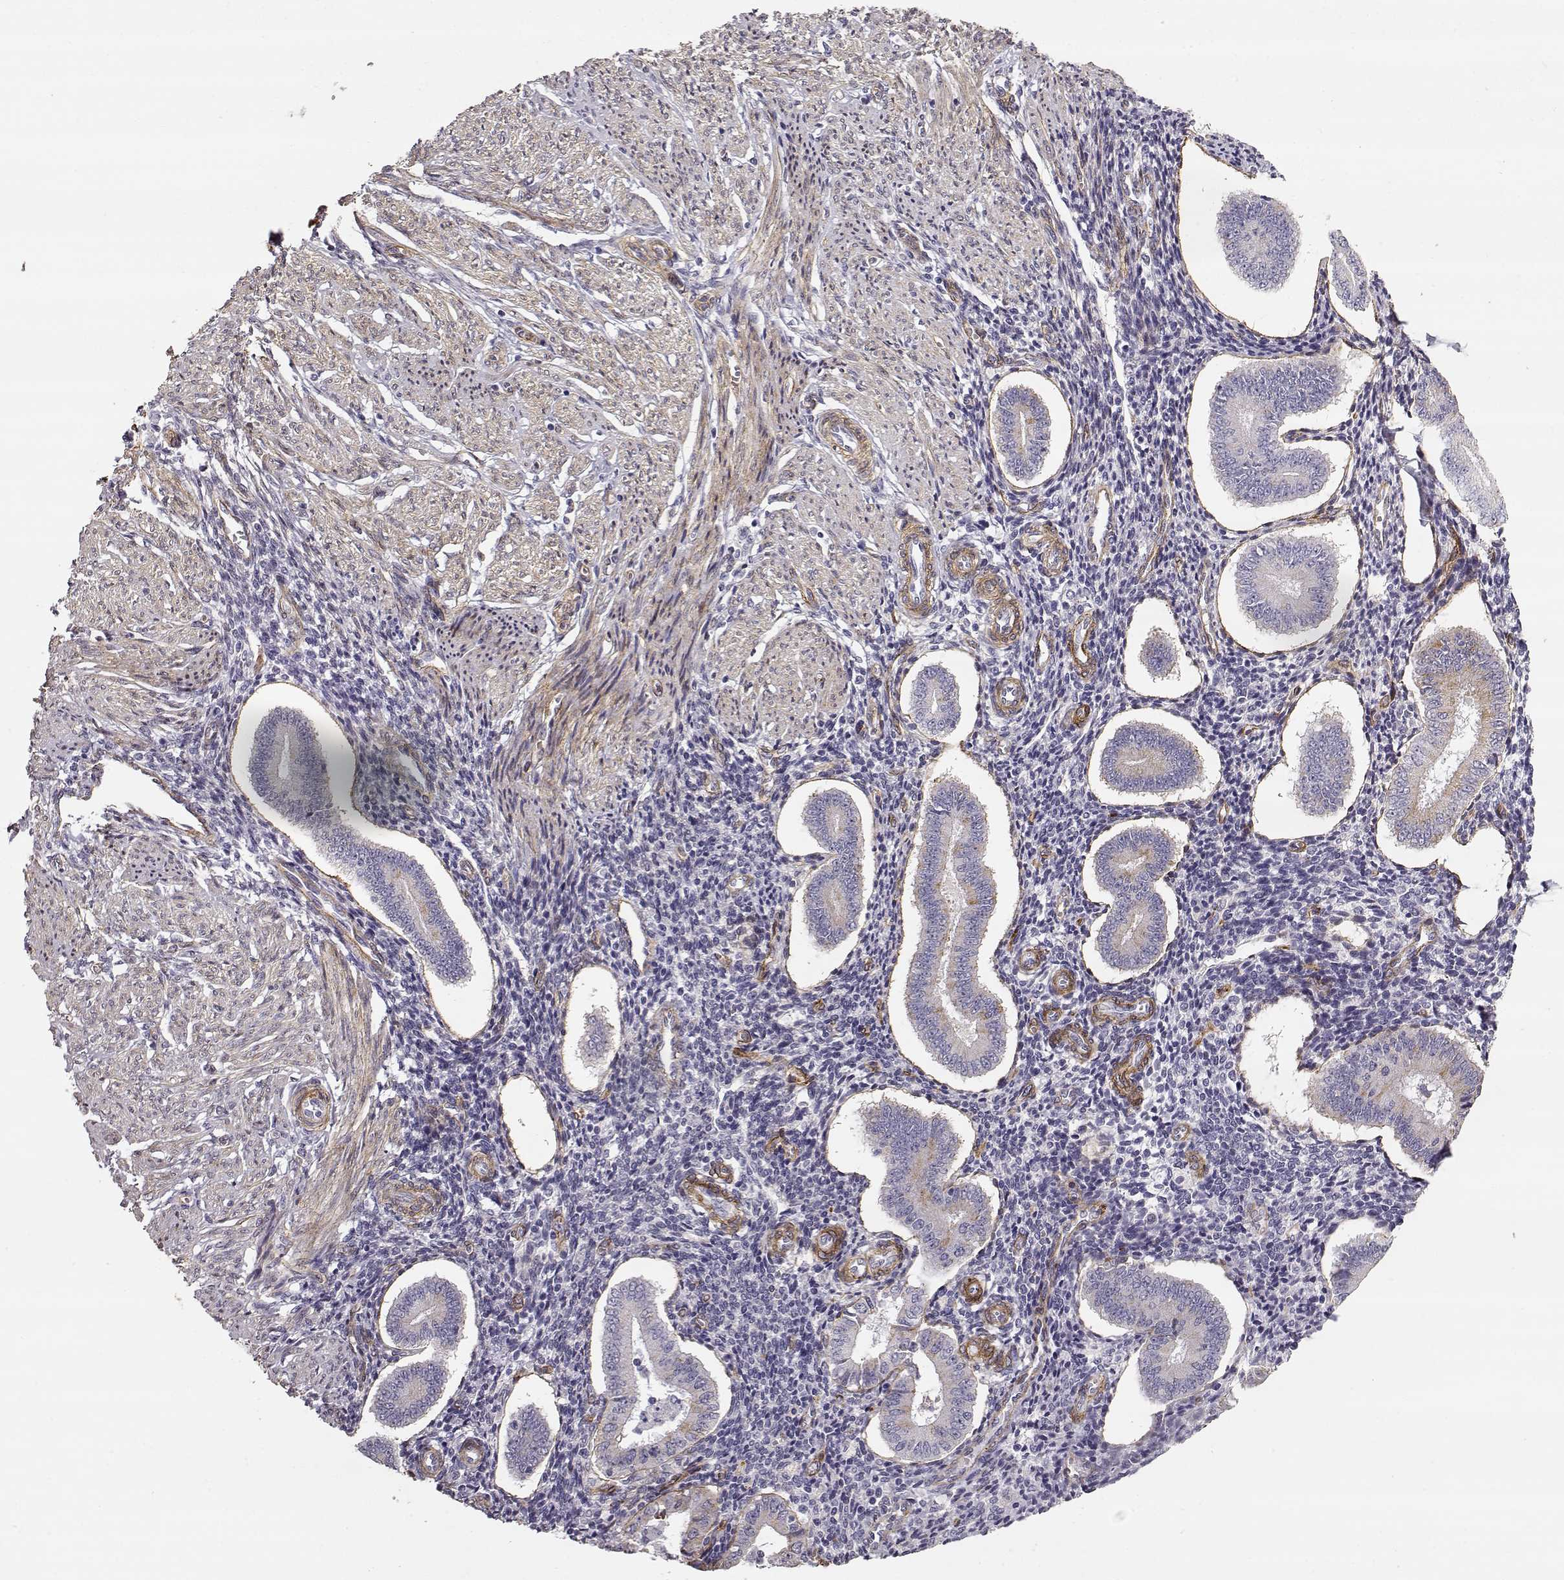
{"staining": {"intensity": "negative", "quantity": "none", "location": "none"}, "tissue": "endometrium", "cell_type": "Cells in endometrial stroma", "image_type": "normal", "snomed": [{"axis": "morphology", "description": "Normal tissue, NOS"}, {"axis": "topography", "description": "Endometrium"}], "caption": "IHC micrograph of benign endometrium: human endometrium stained with DAB (3,3'-diaminobenzidine) displays no significant protein staining in cells in endometrial stroma.", "gene": "LAMC1", "patient": {"sex": "female", "age": 40}}